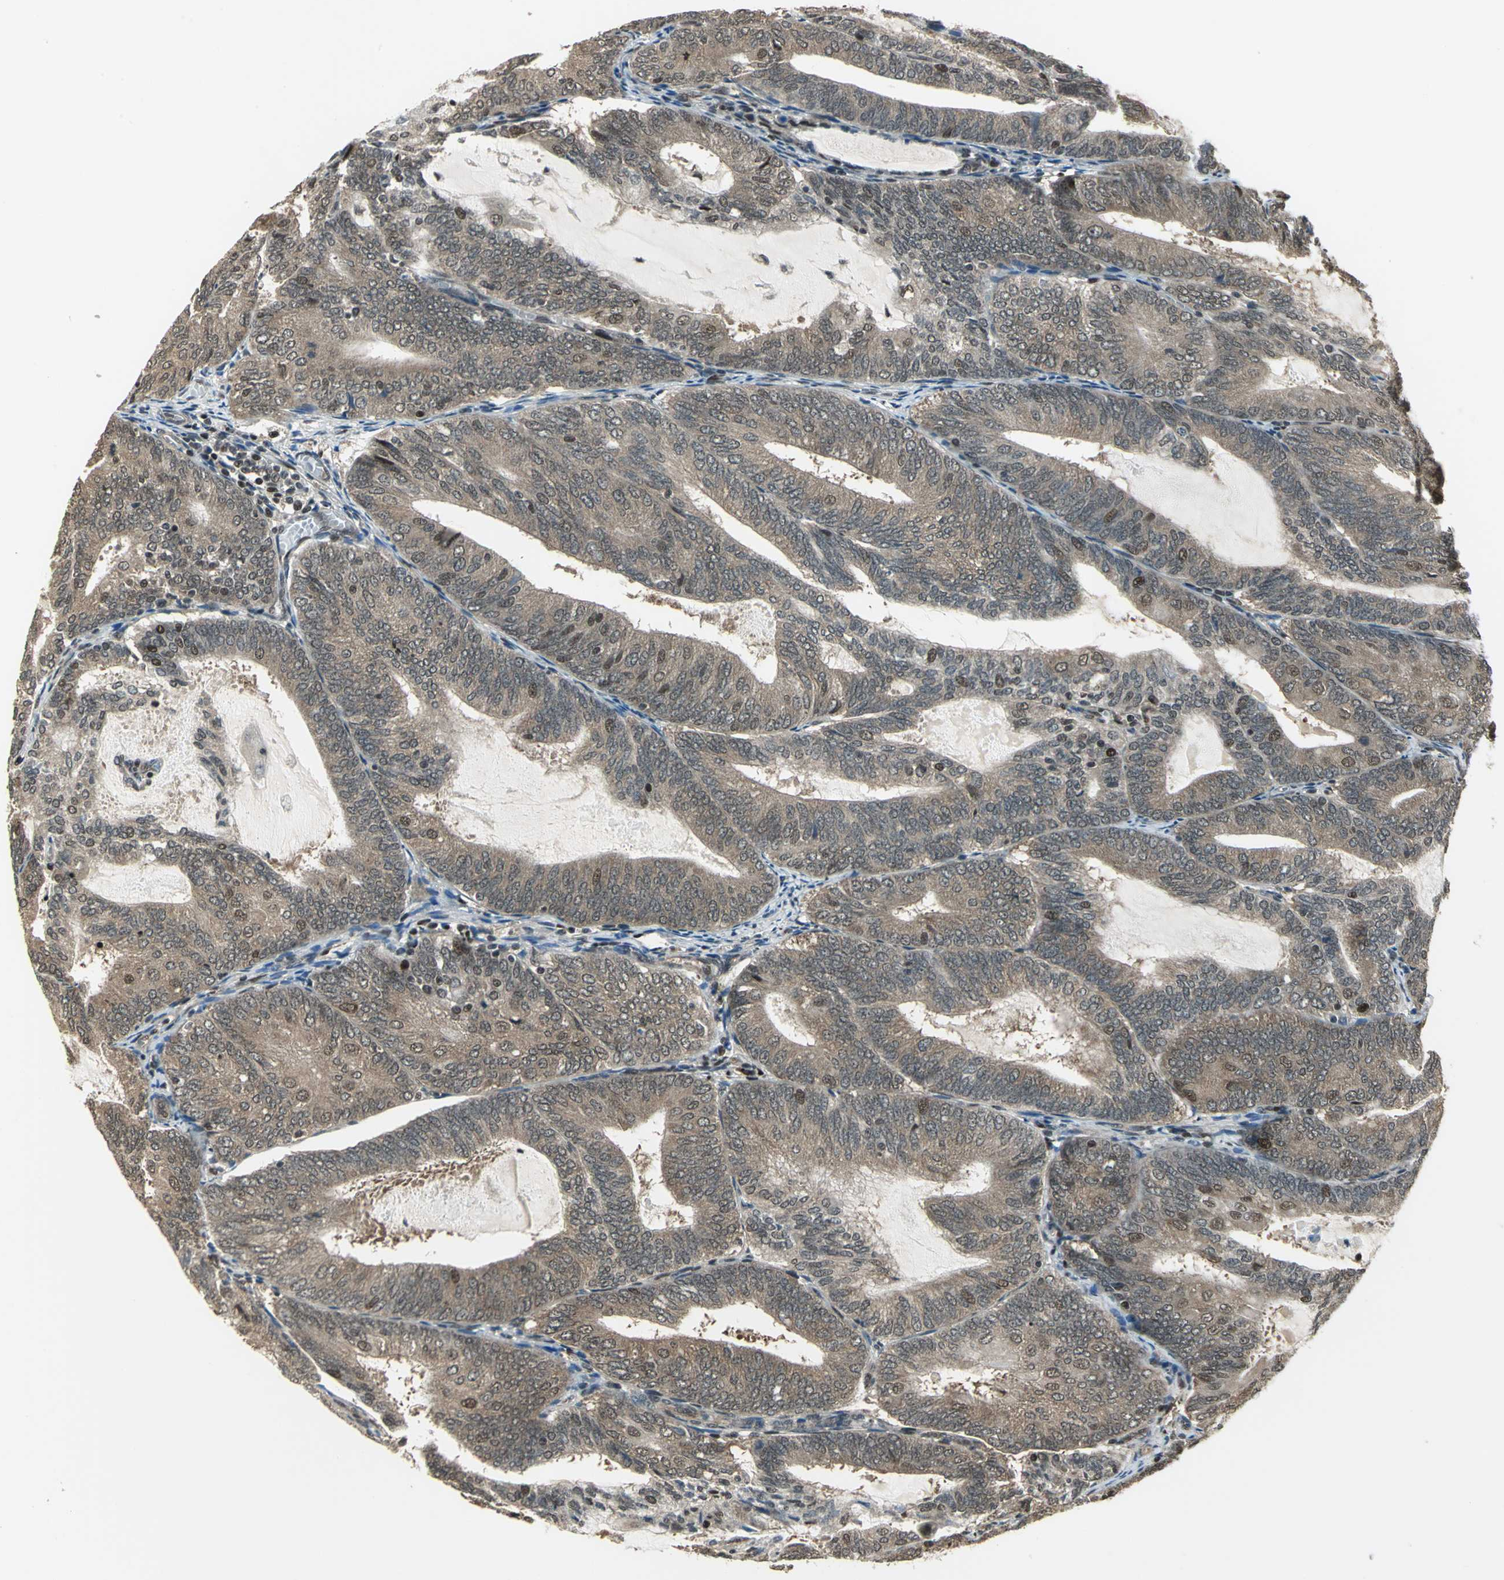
{"staining": {"intensity": "weak", "quantity": ">75%", "location": "cytoplasmic/membranous,nuclear"}, "tissue": "endometrial cancer", "cell_type": "Tumor cells", "image_type": "cancer", "snomed": [{"axis": "morphology", "description": "Adenocarcinoma, NOS"}, {"axis": "topography", "description": "Endometrium"}], "caption": "Immunohistochemistry image of neoplastic tissue: endometrial cancer (adenocarcinoma) stained using immunohistochemistry (IHC) demonstrates low levels of weak protein expression localized specifically in the cytoplasmic/membranous and nuclear of tumor cells, appearing as a cytoplasmic/membranous and nuclear brown color.", "gene": "PSMC3", "patient": {"sex": "female", "age": 81}}